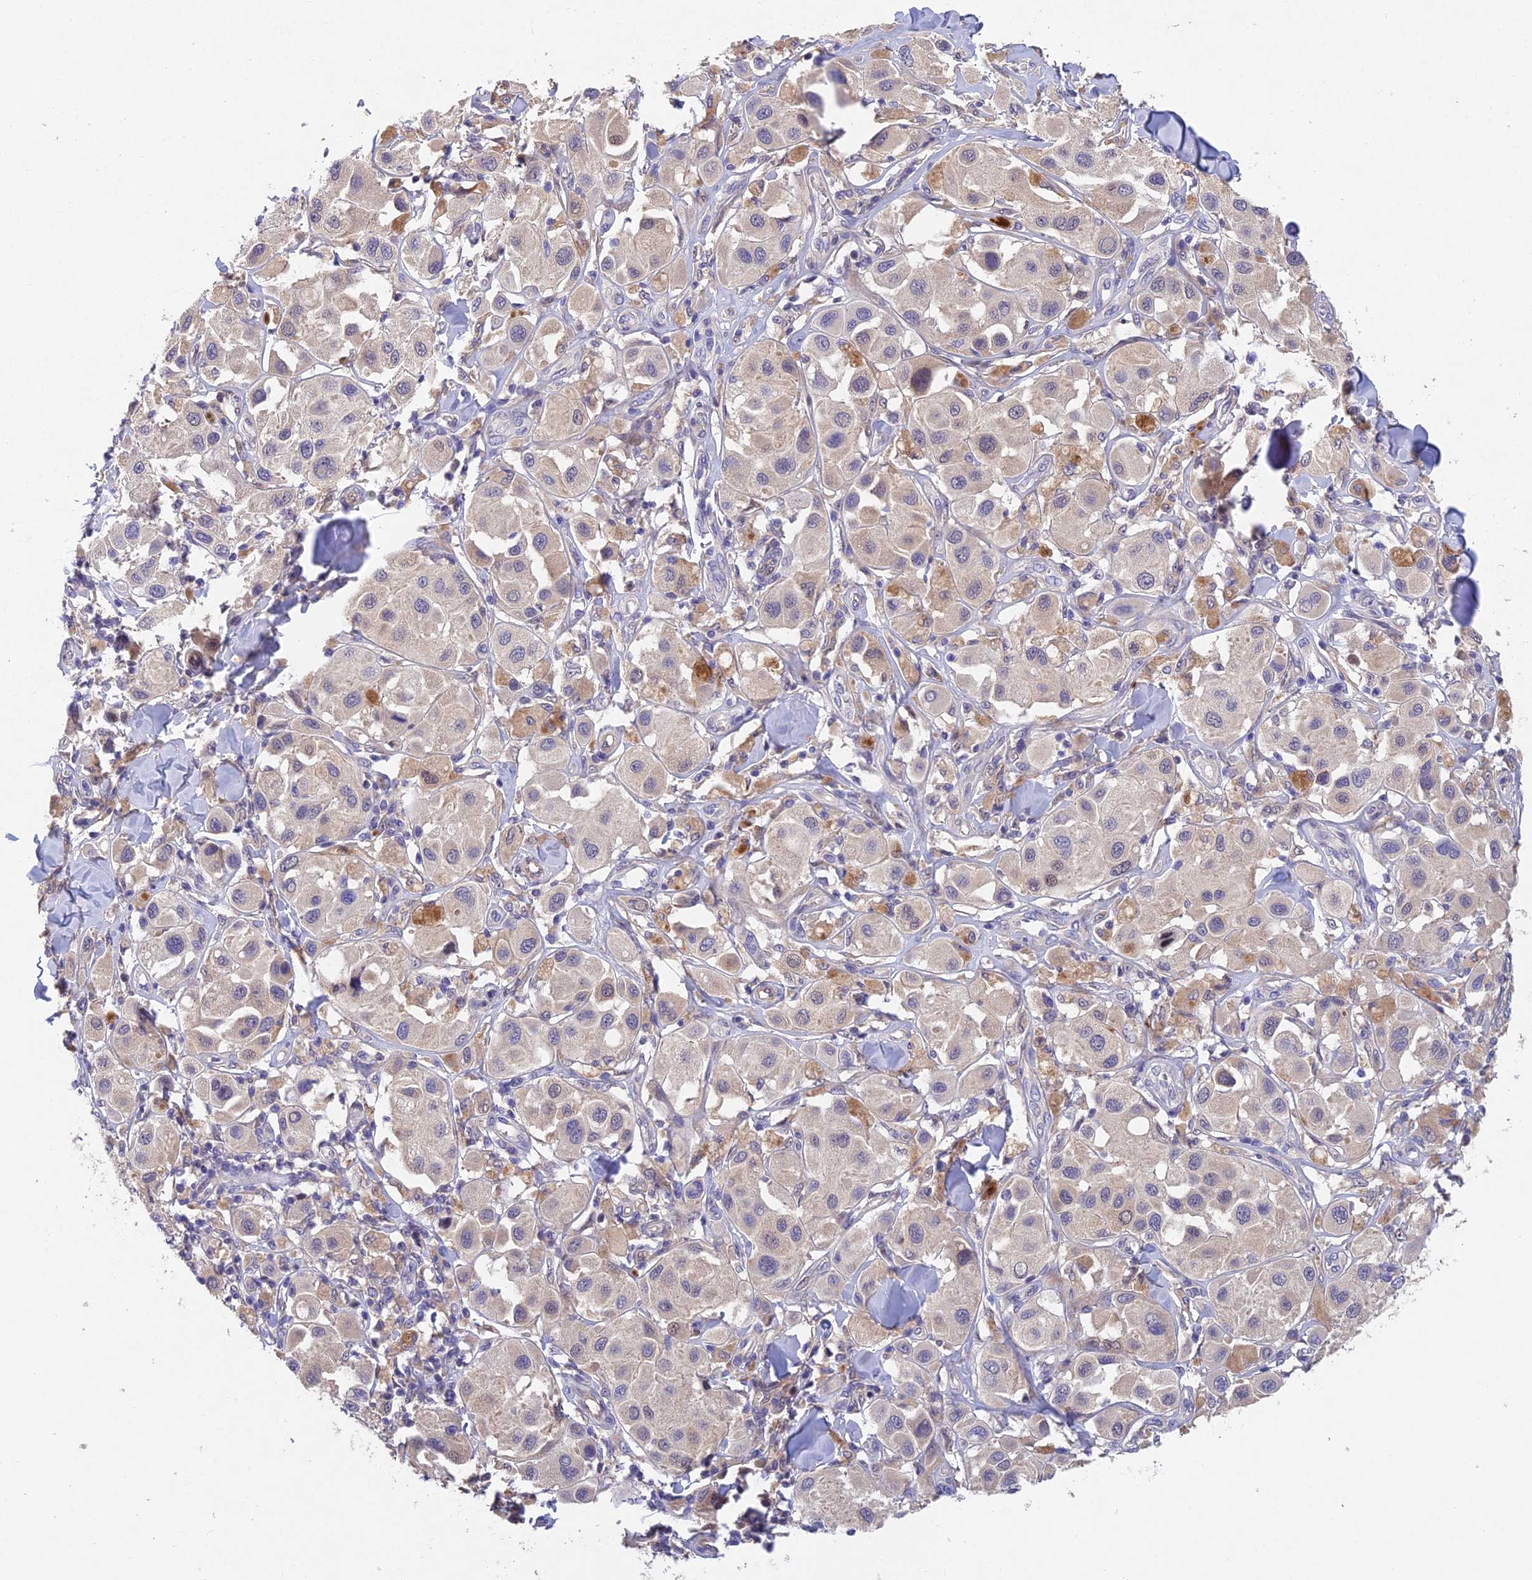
{"staining": {"intensity": "negative", "quantity": "none", "location": "none"}, "tissue": "melanoma", "cell_type": "Tumor cells", "image_type": "cancer", "snomed": [{"axis": "morphology", "description": "Malignant melanoma, Metastatic site"}, {"axis": "topography", "description": "Skin"}], "caption": "The photomicrograph shows no significant staining in tumor cells of melanoma. (Stains: DAB IHC with hematoxylin counter stain, Microscopy: brightfield microscopy at high magnification).", "gene": "NSMCE1", "patient": {"sex": "male", "age": 41}}